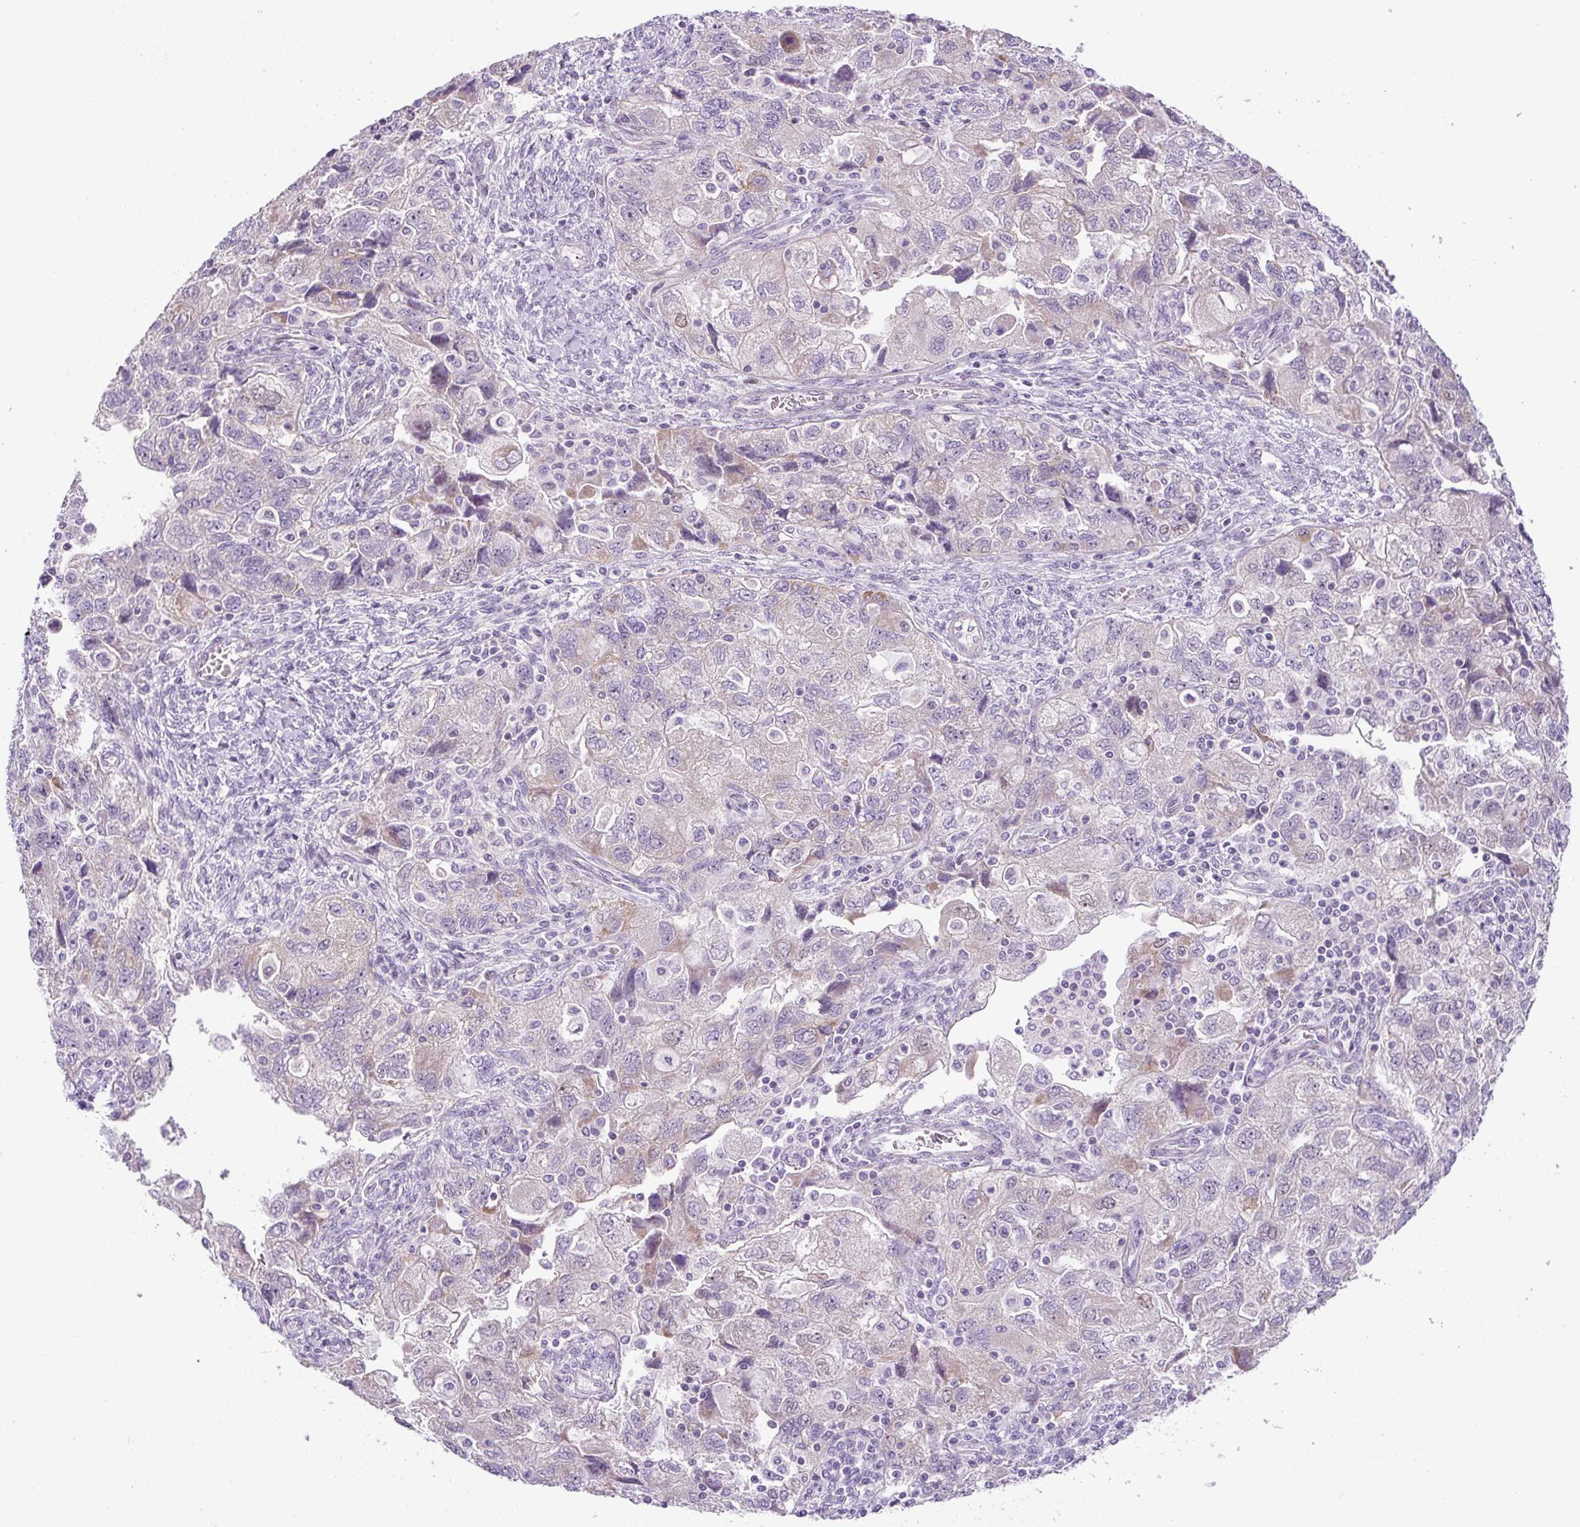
{"staining": {"intensity": "negative", "quantity": "none", "location": "none"}, "tissue": "ovarian cancer", "cell_type": "Tumor cells", "image_type": "cancer", "snomed": [{"axis": "morphology", "description": "Carcinoma, NOS"}, {"axis": "morphology", "description": "Cystadenocarcinoma, serous, NOS"}, {"axis": "topography", "description": "Ovary"}], "caption": "Ovarian serous cystadenocarcinoma was stained to show a protein in brown. There is no significant expression in tumor cells. (DAB IHC visualized using brightfield microscopy, high magnification).", "gene": "ADAMTS19", "patient": {"sex": "female", "age": 69}}